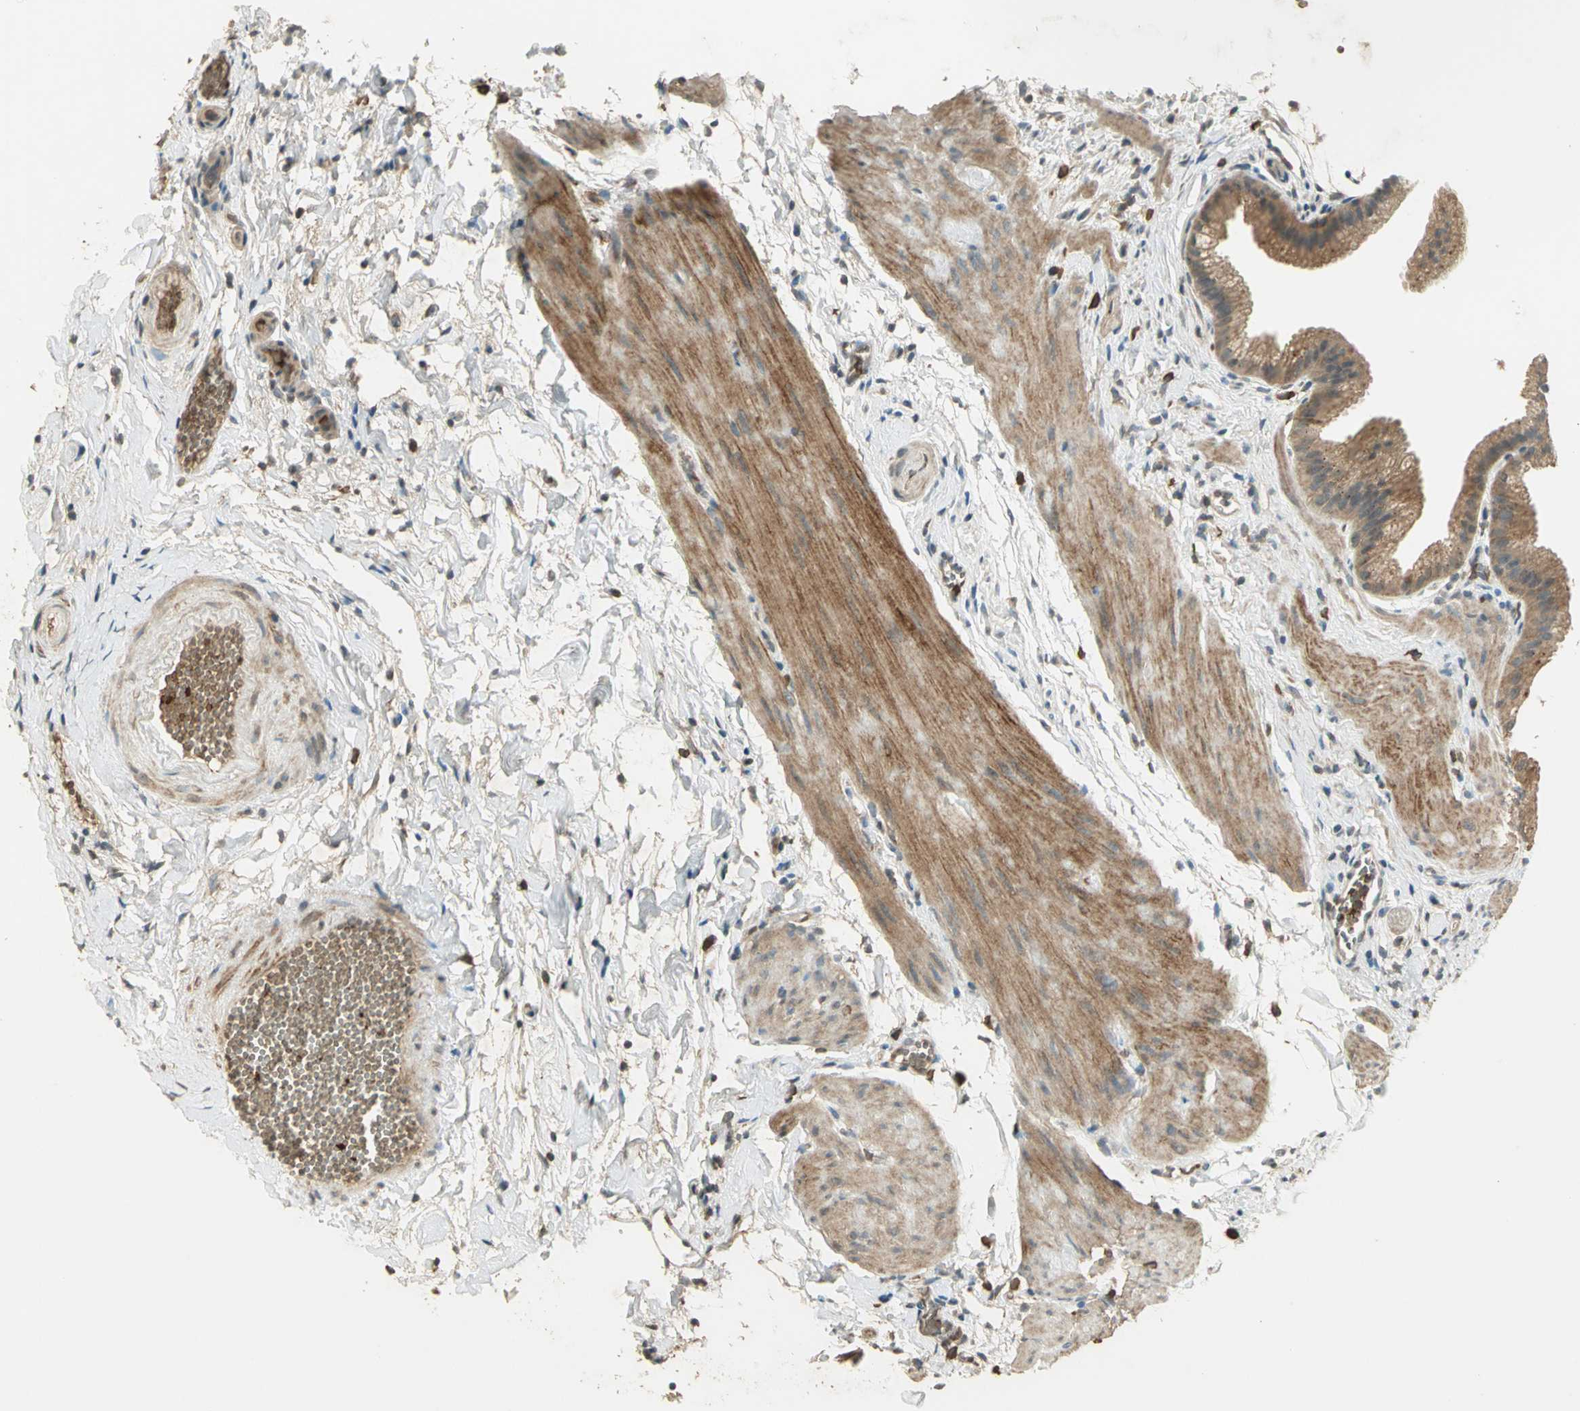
{"staining": {"intensity": "moderate", "quantity": ">75%", "location": "cytoplasmic/membranous"}, "tissue": "gallbladder", "cell_type": "Glandular cells", "image_type": "normal", "snomed": [{"axis": "morphology", "description": "Normal tissue, NOS"}, {"axis": "topography", "description": "Gallbladder"}], "caption": "Approximately >75% of glandular cells in unremarkable human gallbladder show moderate cytoplasmic/membranous protein positivity as visualized by brown immunohistochemical staining.", "gene": "KEAP1", "patient": {"sex": "female", "age": 63}}